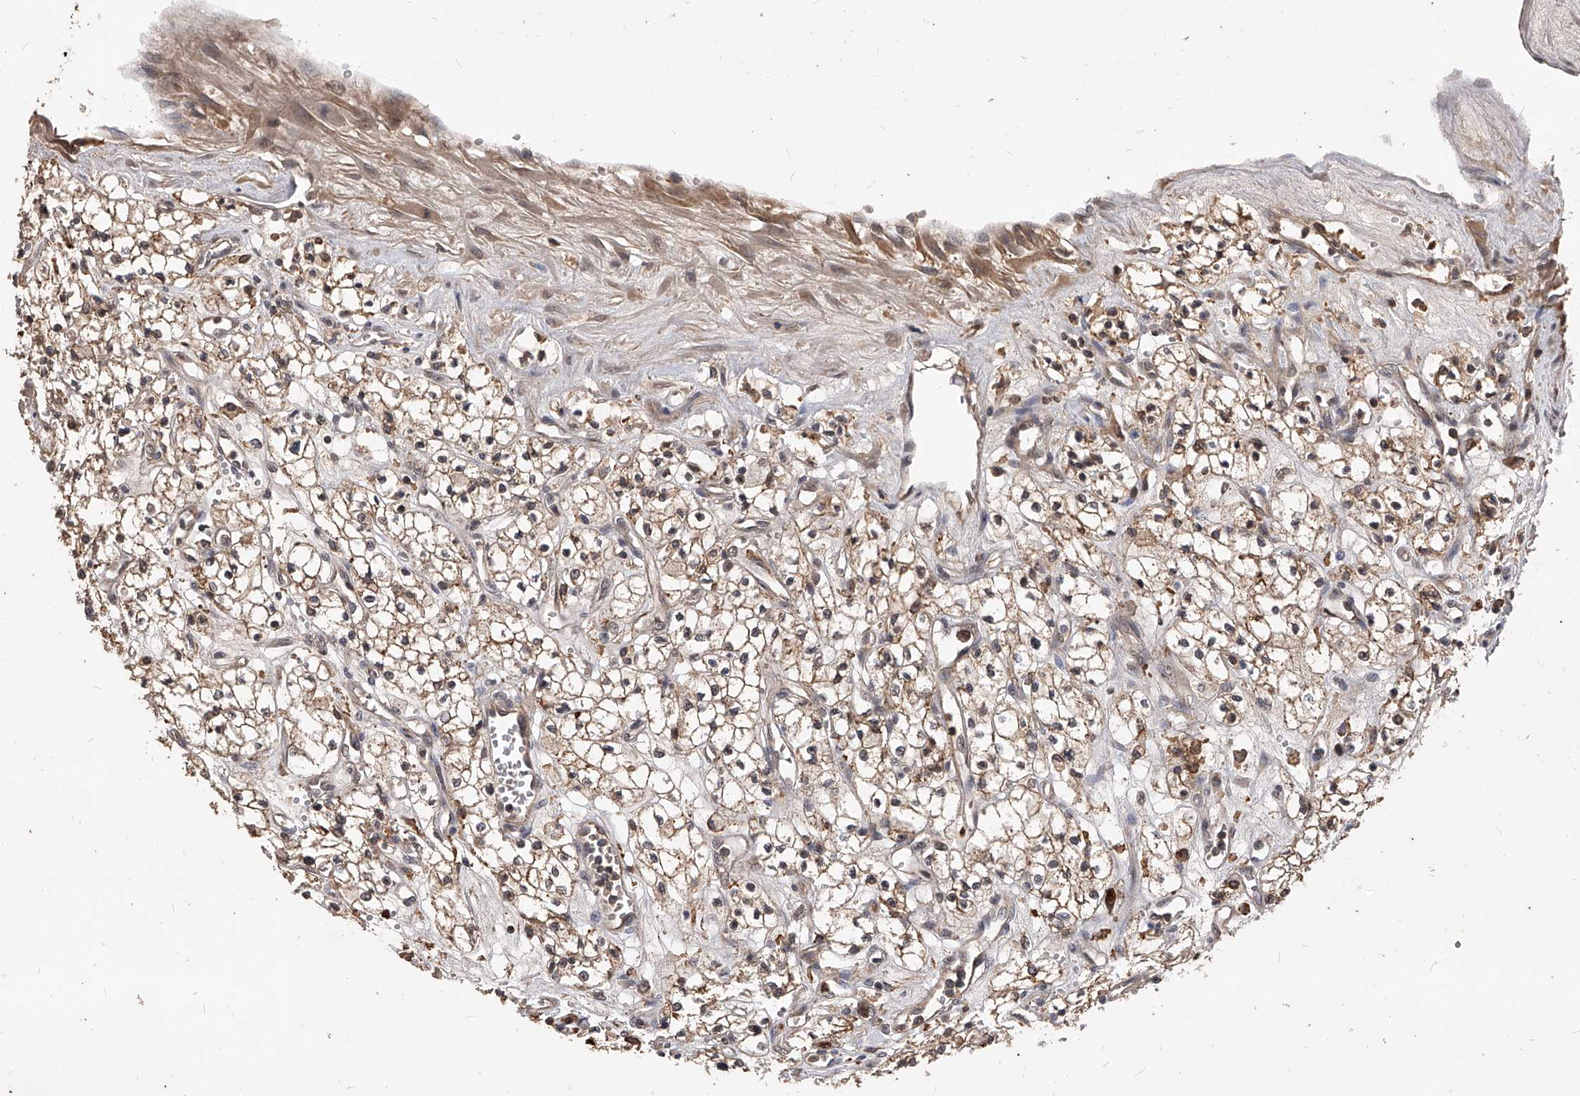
{"staining": {"intensity": "moderate", "quantity": ">75%", "location": "cytoplasmic/membranous"}, "tissue": "renal cancer", "cell_type": "Tumor cells", "image_type": "cancer", "snomed": [{"axis": "morphology", "description": "Adenocarcinoma, NOS"}, {"axis": "topography", "description": "Kidney"}], "caption": "A histopathology image showing moderate cytoplasmic/membranous expression in about >75% of tumor cells in renal cancer, as visualized by brown immunohistochemical staining.", "gene": "CFAP410", "patient": {"sex": "male", "age": 59}}